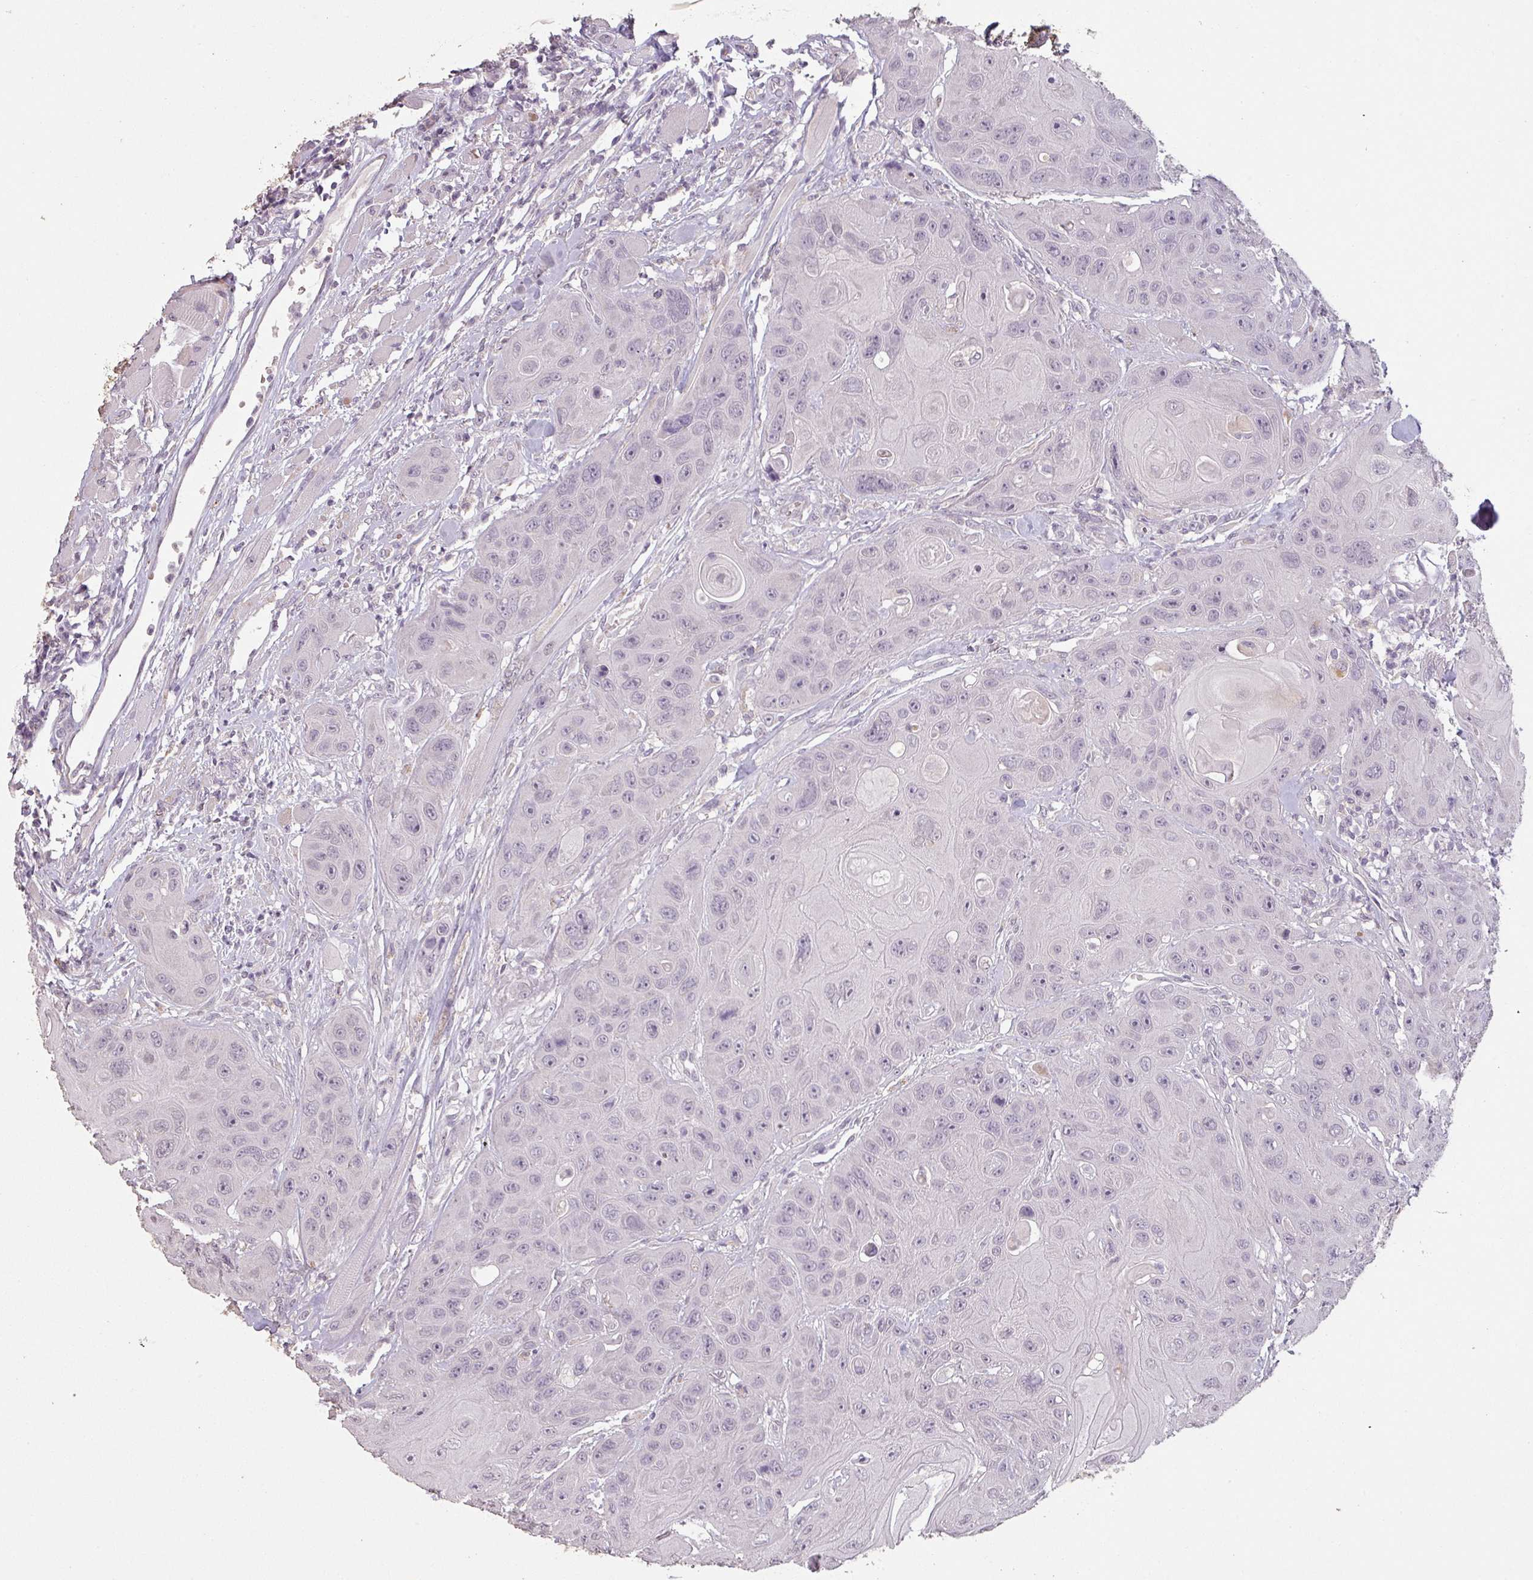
{"staining": {"intensity": "negative", "quantity": "none", "location": "none"}, "tissue": "head and neck cancer", "cell_type": "Tumor cells", "image_type": "cancer", "snomed": [{"axis": "morphology", "description": "Squamous cell carcinoma, NOS"}, {"axis": "topography", "description": "Head-Neck"}], "caption": "IHC of human head and neck cancer demonstrates no expression in tumor cells.", "gene": "LYPLA1", "patient": {"sex": "female", "age": 59}}